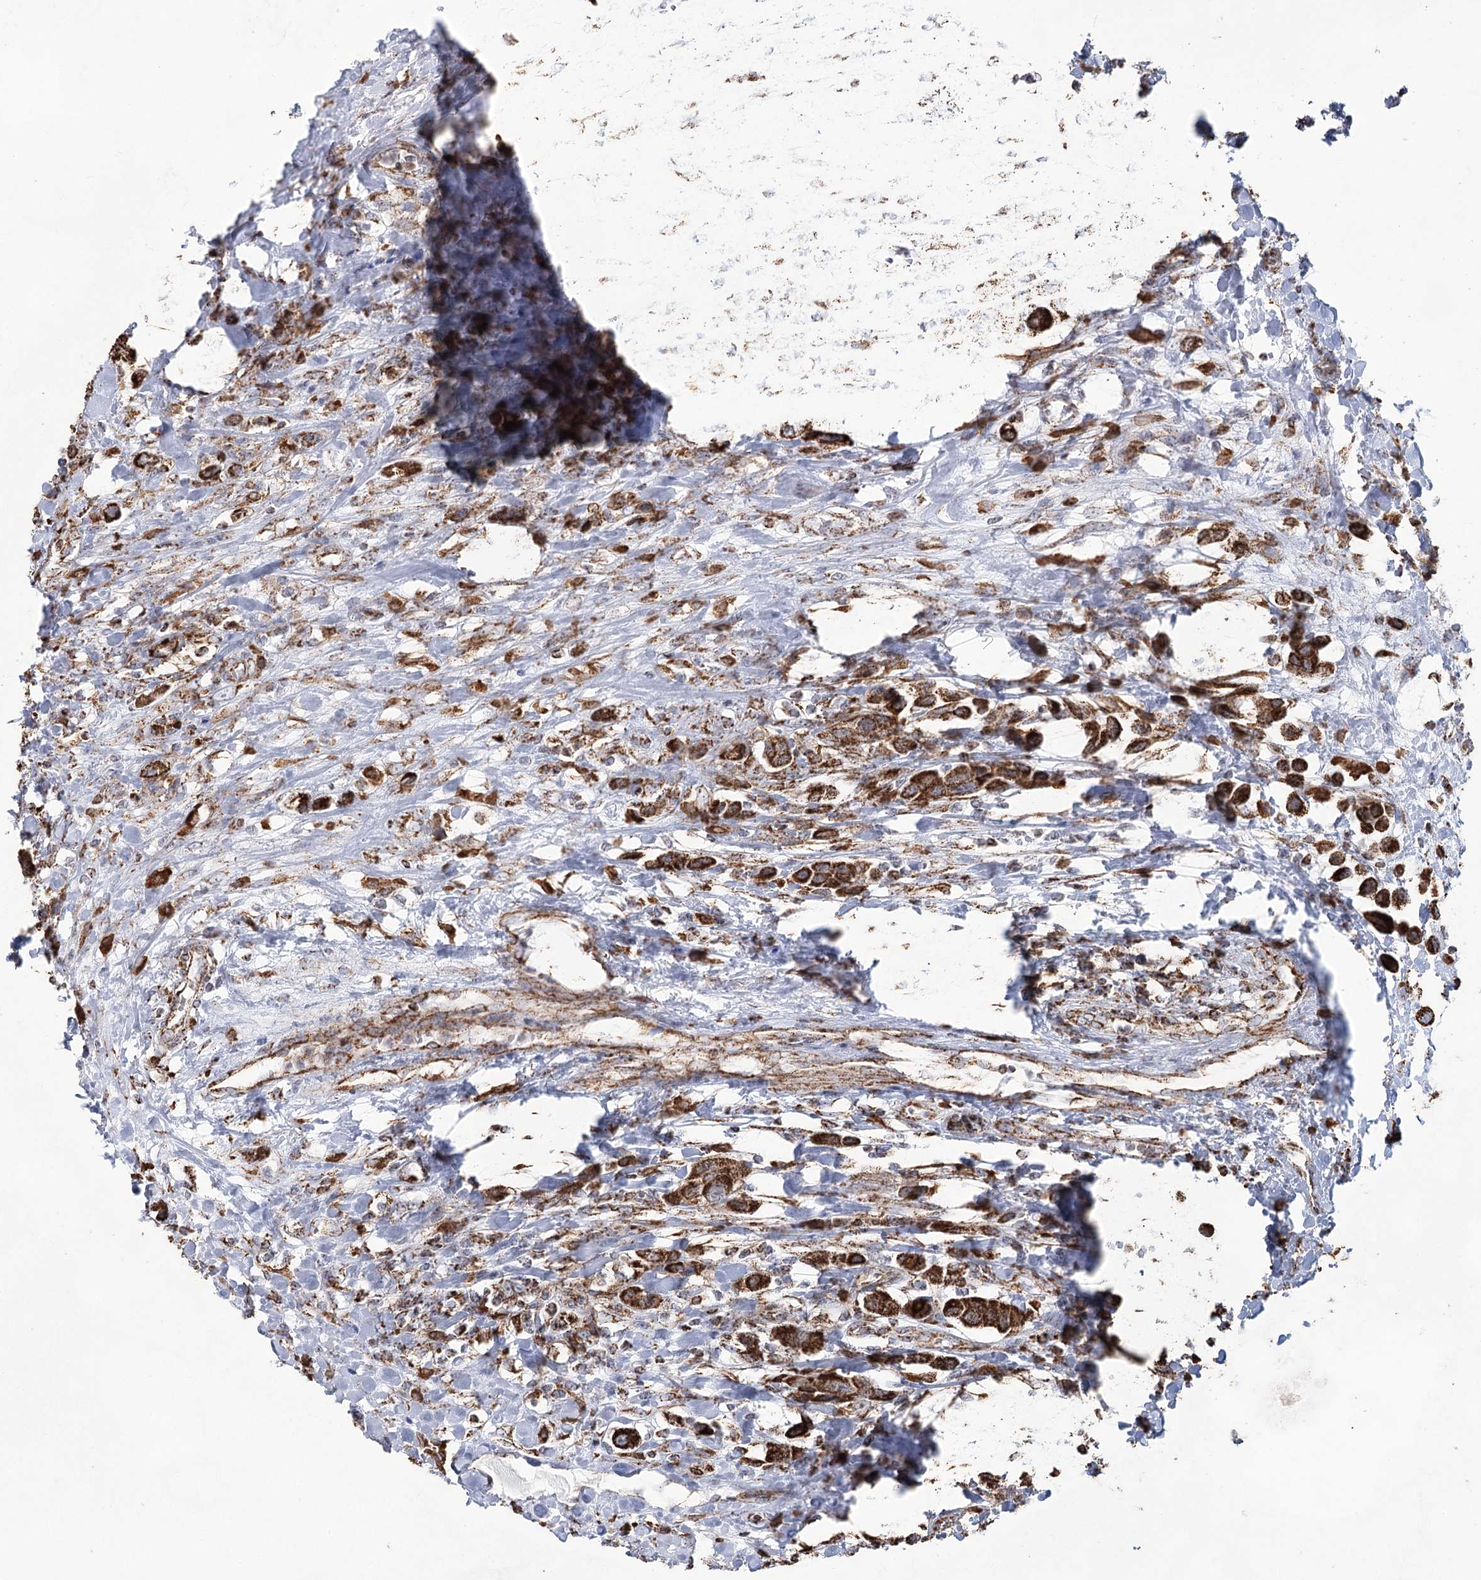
{"staining": {"intensity": "strong", "quantity": ">75%", "location": "cytoplasmic/membranous"}, "tissue": "urothelial cancer", "cell_type": "Tumor cells", "image_type": "cancer", "snomed": [{"axis": "morphology", "description": "Urothelial carcinoma, High grade"}, {"axis": "topography", "description": "Urinary bladder"}], "caption": "Tumor cells demonstrate high levels of strong cytoplasmic/membranous expression in approximately >75% of cells in urothelial carcinoma (high-grade).", "gene": "CWF19L1", "patient": {"sex": "male", "age": 50}}